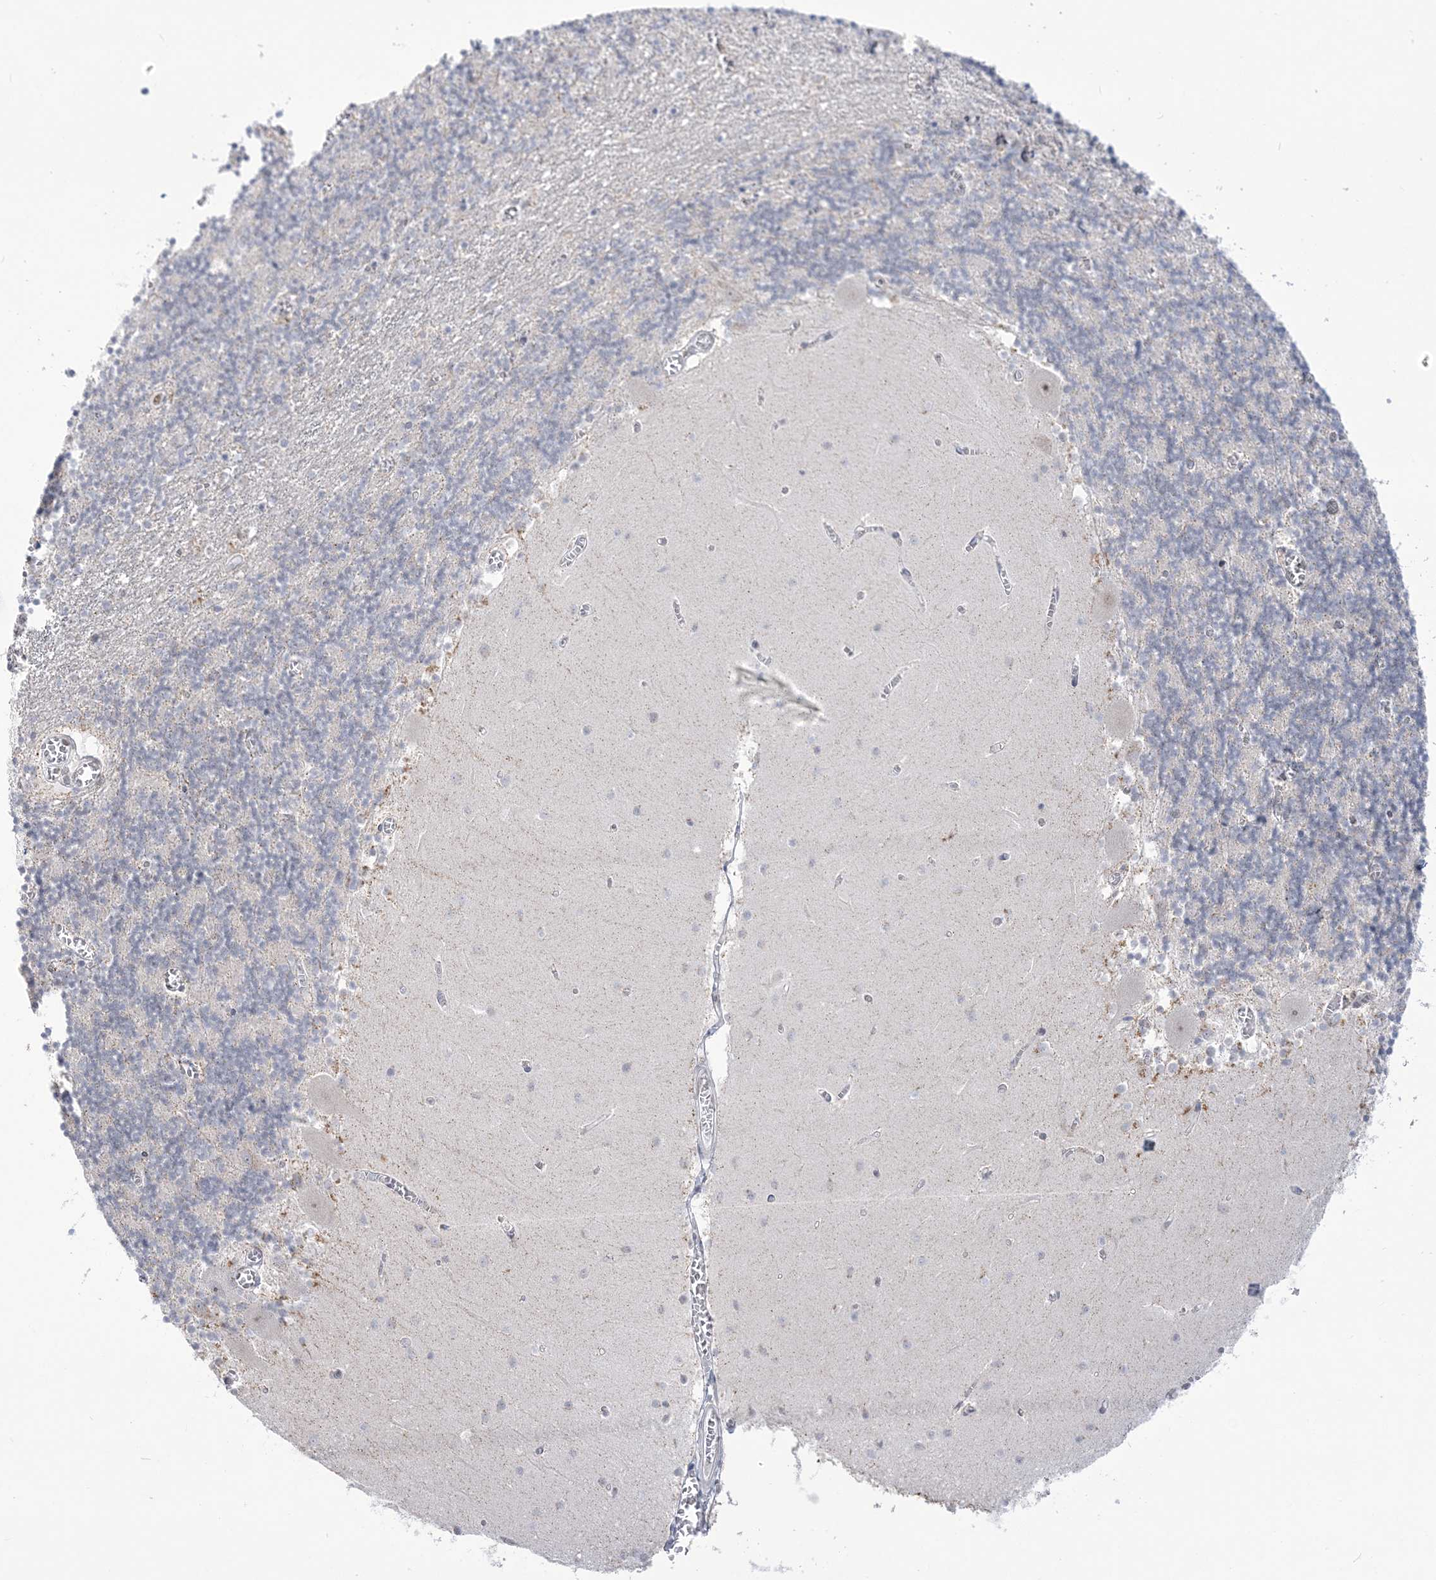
{"staining": {"intensity": "negative", "quantity": "none", "location": "none"}, "tissue": "cerebellum", "cell_type": "Cells in granular layer", "image_type": "normal", "snomed": [{"axis": "morphology", "description": "Normal tissue, NOS"}, {"axis": "topography", "description": "Cerebellum"}], "caption": "Immunohistochemical staining of unremarkable cerebellum exhibits no significant expression in cells in granular layer. The staining was performed using DAB to visualize the protein expression in brown, while the nuclei were stained in blue with hematoxylin (Magnification: 20x).", "gene": "DDX21", "patient": {"sex": "female", "age": 28}}